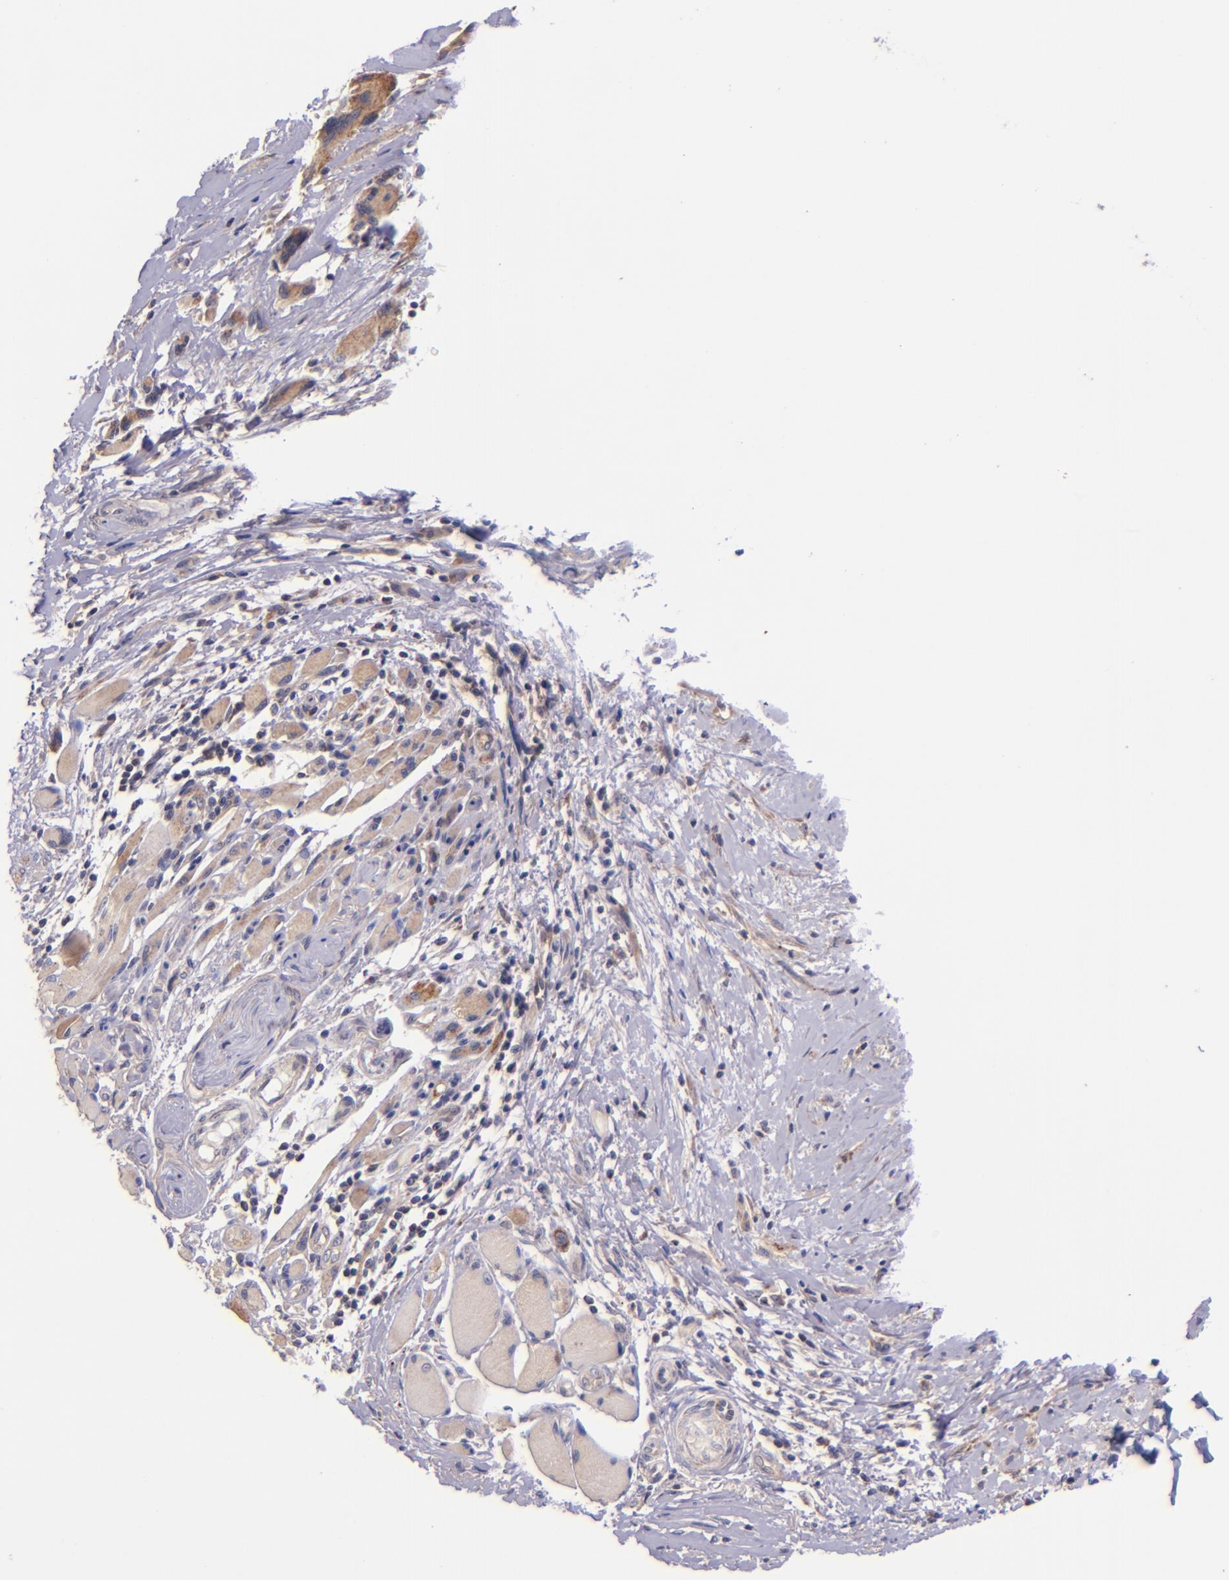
{"staining": {"intensity": "moderate", "quantity": ">75%", "location": "cytoplasmic/membranous"}, "tissue": "melanoma", "cell_type": "Tumor cells", "image_type": "cancer", "snomed": [{"axis": "morphology", "description": "Malignant melanoma, NOS"}, {"axis": "topography", "description": "Skin"}], "caption": "This is a photomicrograph of immunohistochemistry (IHC) staining of melanoma, which shows moderate positivity in the cytoplasmic/membranous of tumor cells.", "gene": "SHC1", "patient": {"sex": "male", "age": 91}}